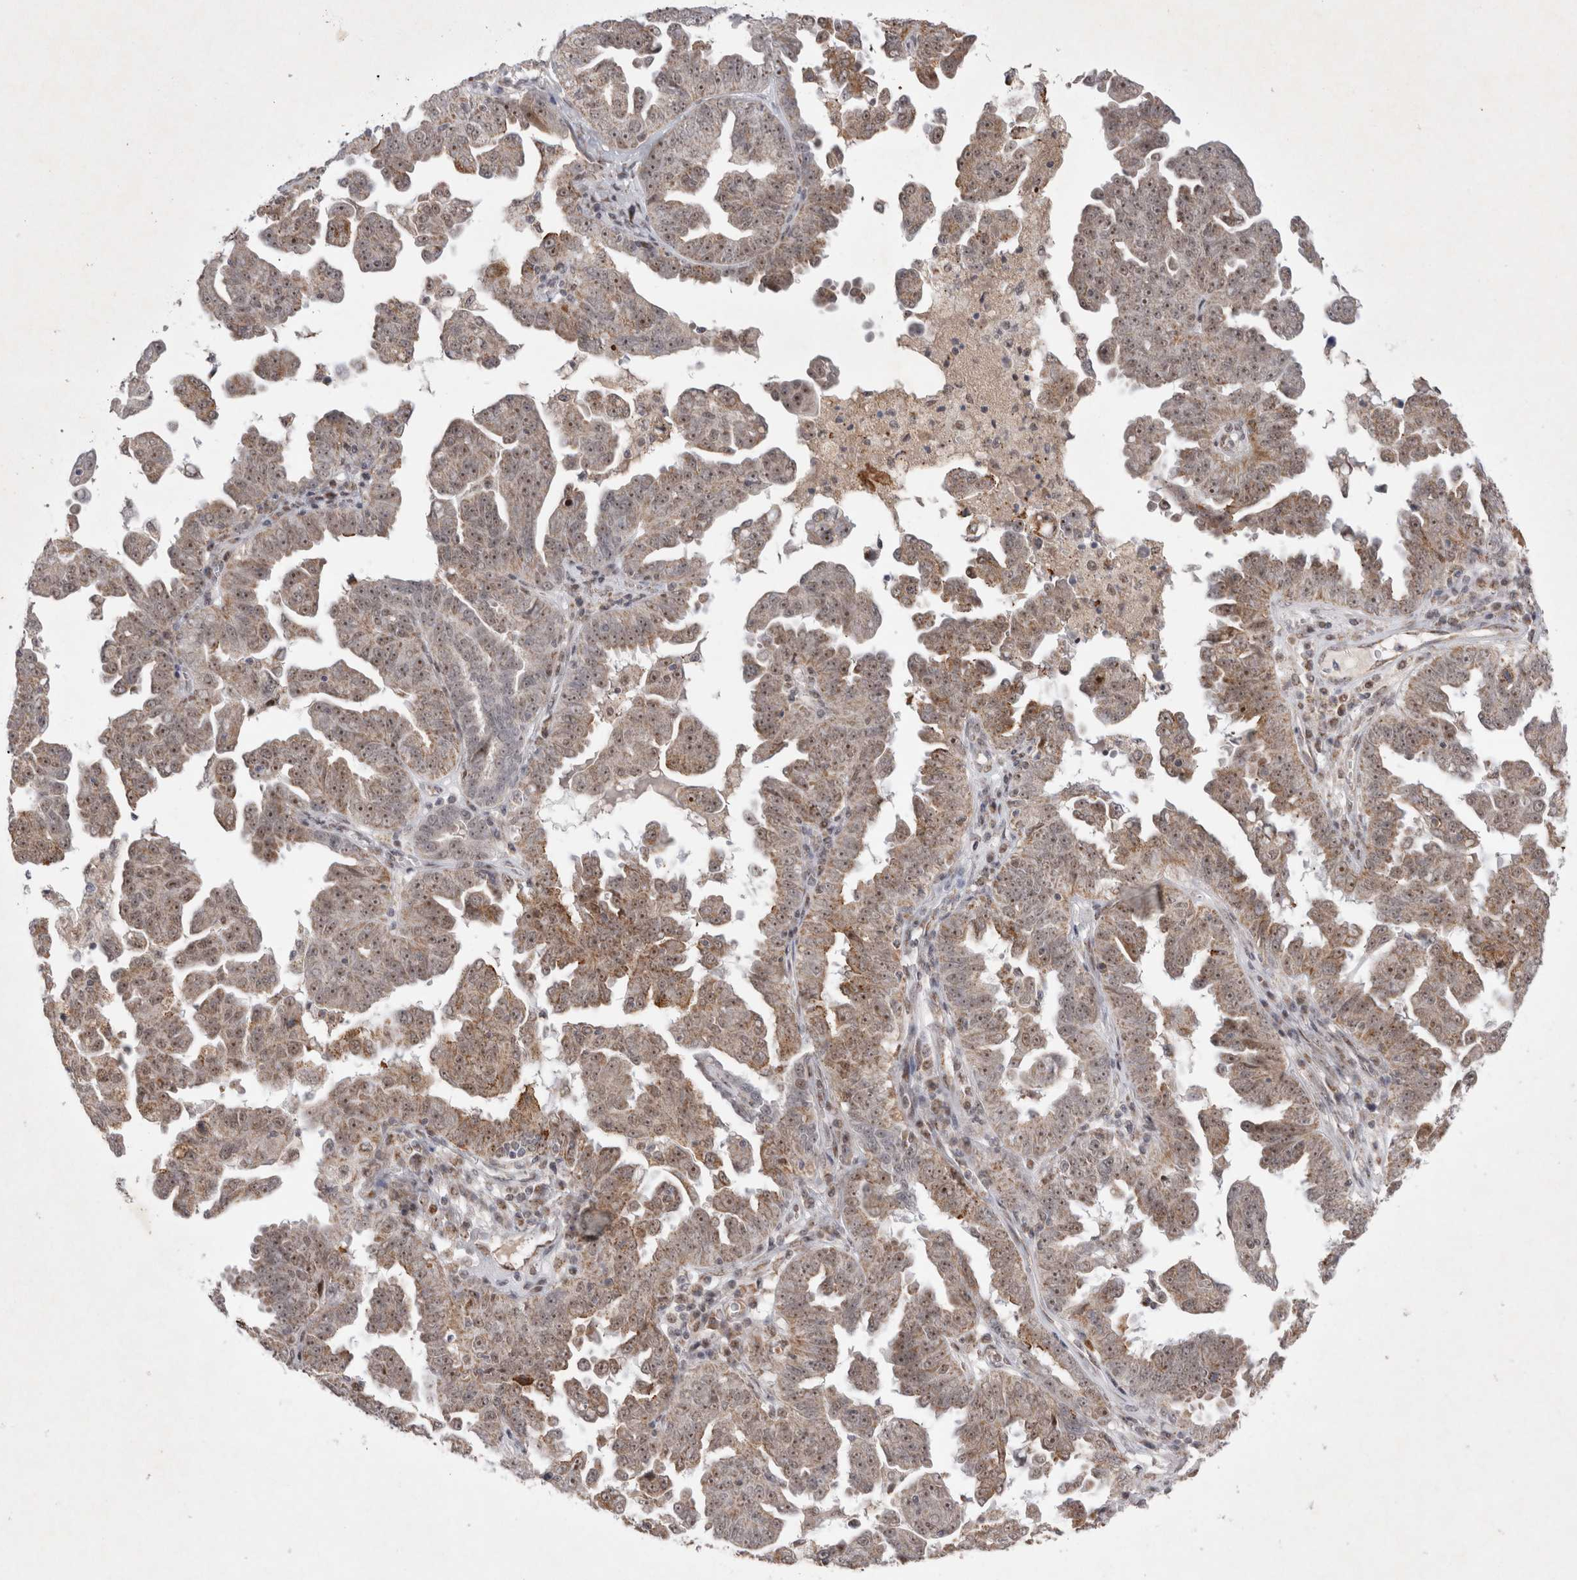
{"staining": {"intensity": "moderate", "quantity": "25%-75%", "location": "cytoplasmic/membranous,nuclear"}, "tissue": "ovarian cancer", "cell_type": "Tumor cells", "image_type": "cancer", "snomed": [{"axis": "morphology", "description": "Carcinoma, endometroid"}, {"axis": "topography", "description": "Ovary"}], "caption": "A medium amount of moderate cytoplasmic/membranous and nuclear staining is identified in approximately 25%-75% of tumor cells in ovarian endometroid carcinoma tissue.", "gene": "MRPL37", "patient": {"sex": "female", "age": 62}}